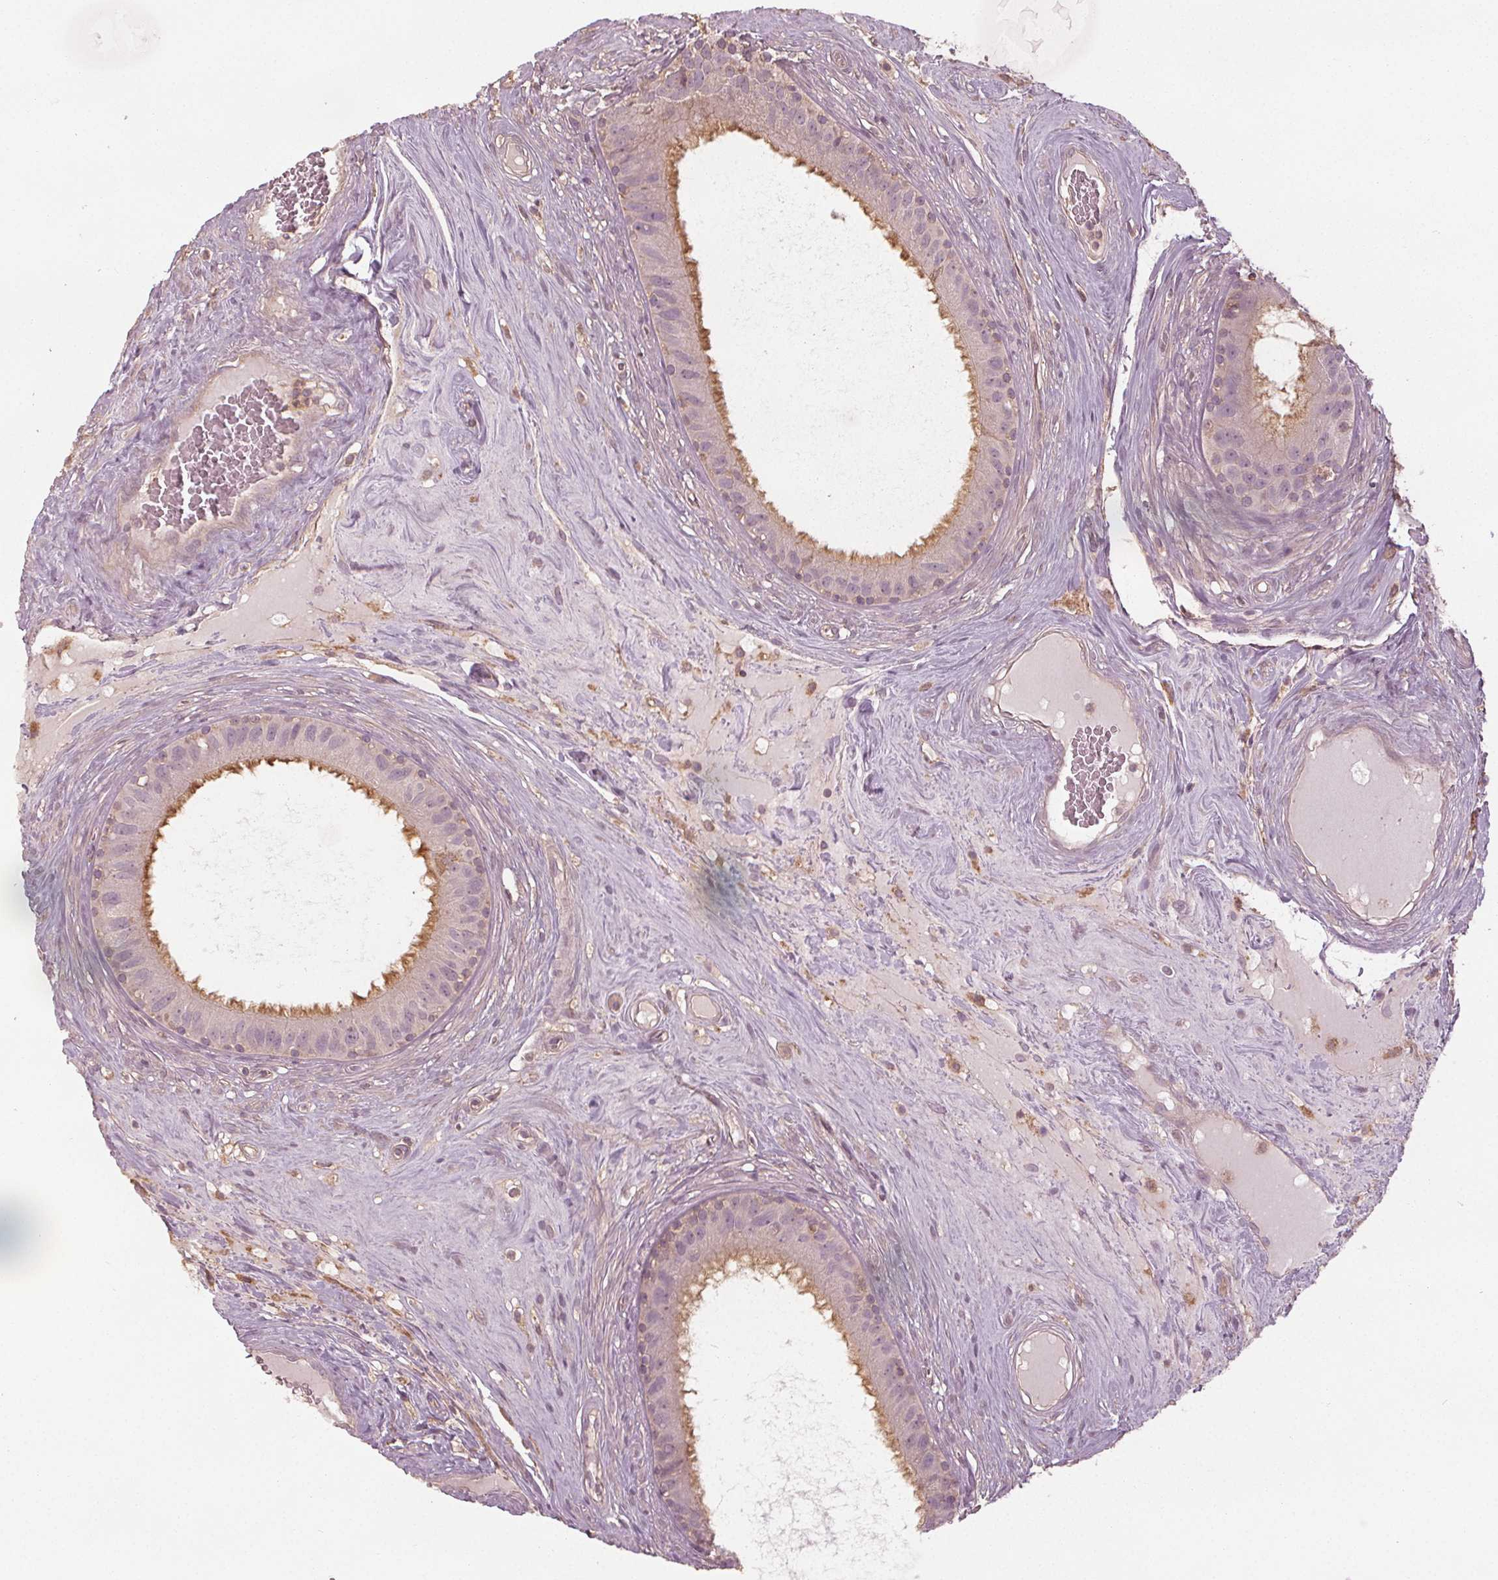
{"staining": {"intensity": "moderate", "quantity": "<25%", "location": "cytoplasmic/membranous"}, "tissue": "epididymis", "cell_type": "Glandular cells", "image_type": "normal", "snomed": [{"axis": "morphology", "description": "Normal tissue, NOS"}, {"axis": "topography", "description": "Epididymis"}], "caption": "Immunohistochemical staining of benign epididymis exhibits low levels of moderate cytoplasmic/membranous positivity in about <25% of glandular cells.", "gene": "GNB2", "patient": {"sex": "male", "age": 59}}